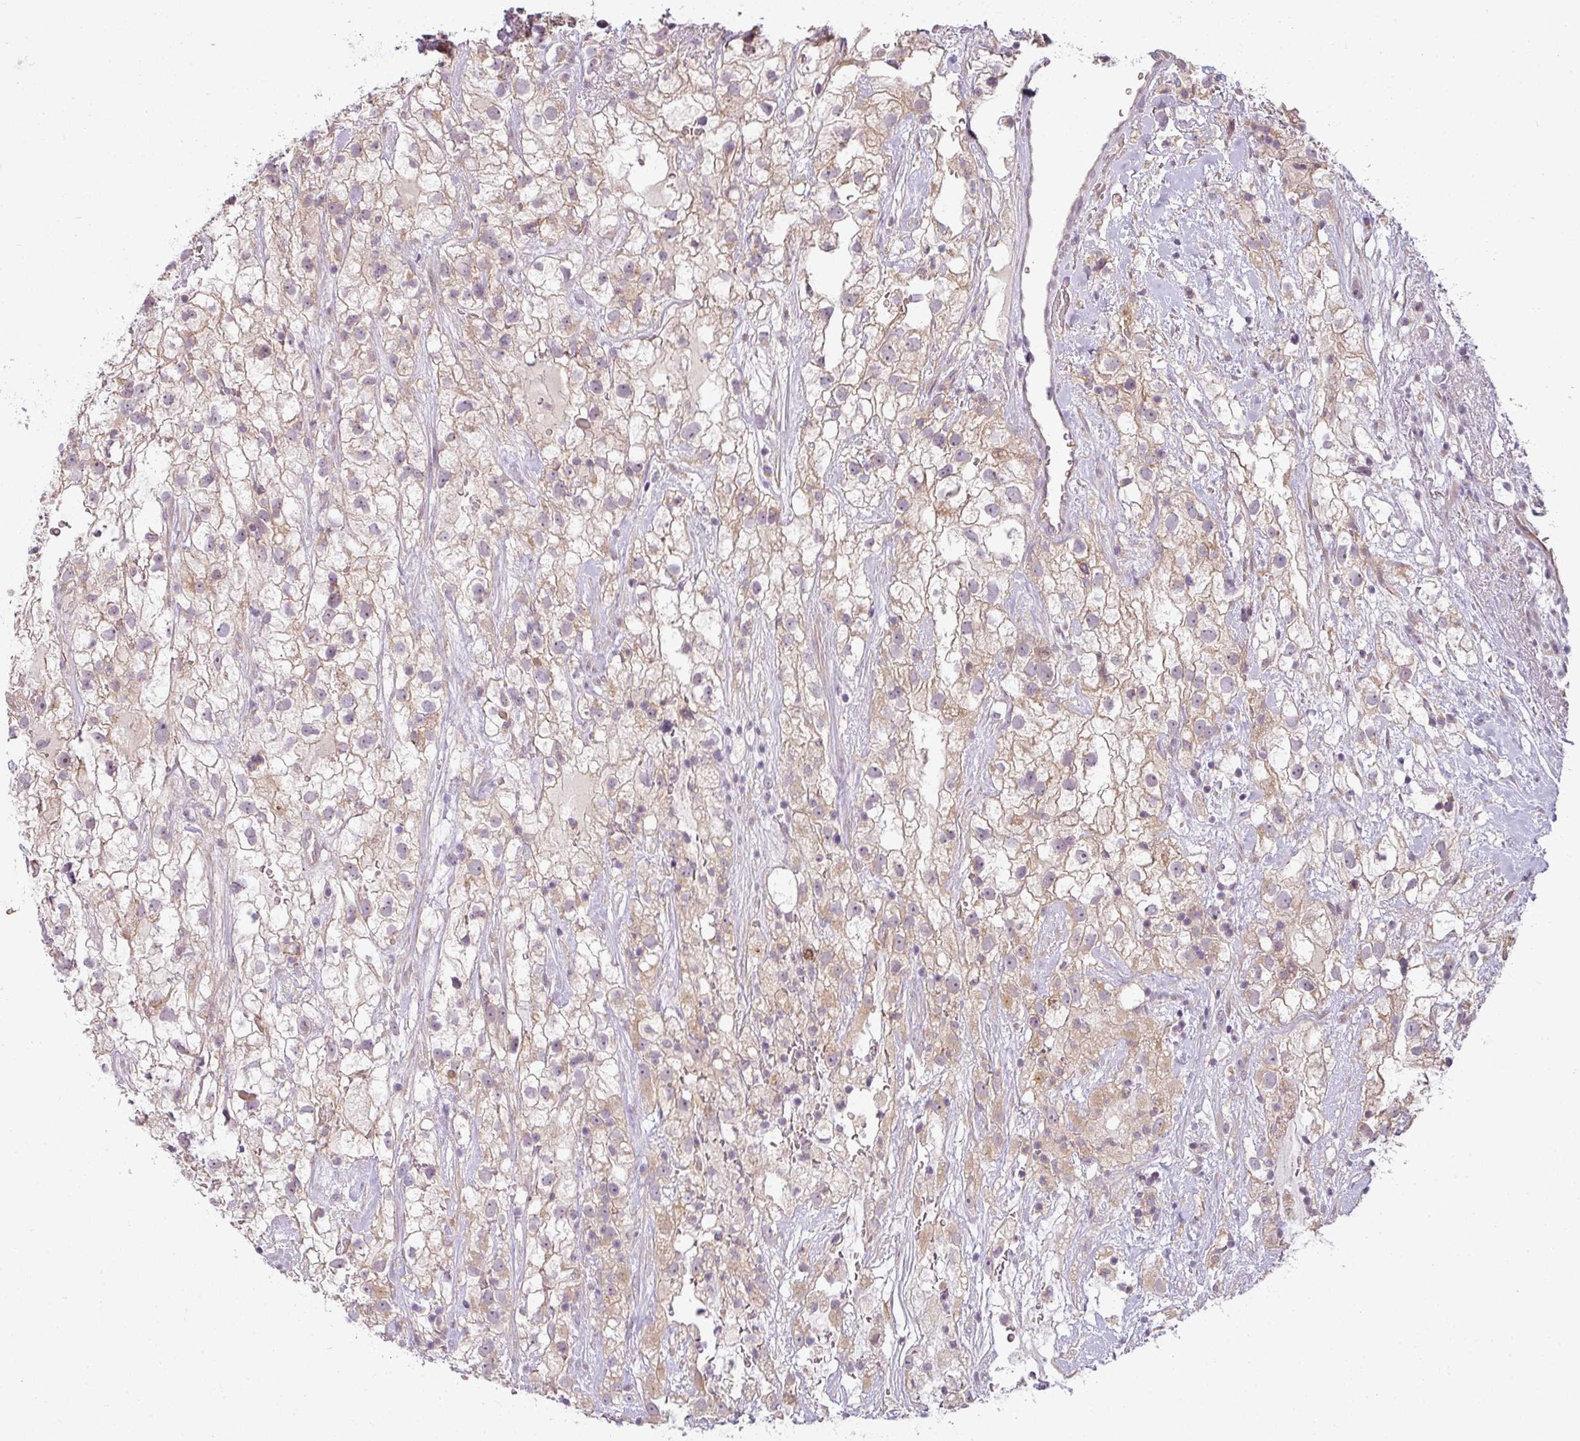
{"staining": {"intensity": "weak", "quantity": "25%-75%", "location": "cytoplasmic/membranous"}, "tissue": "renal cancer", "cell_type": "Tumor cells", "image_type": "cancer", "snomed": [{"axis": "morphology", "description": "Adenocarcinoma, NOS"}, {"axis": "topography", "description": "Kidney"}], "caption": "IHC of renal adenocarcinoma shows low levels of weak cytoplasmic/membranous expression in about 25%-75% of tumor cells. Using DAB (3,3'-diaminobenzidine) (brown) and hematoxylin (blue) stains, captured at high magnification using brightfield microscopy.", "gene": "LY75", "patient": {"sex": "male", "age": 59}}